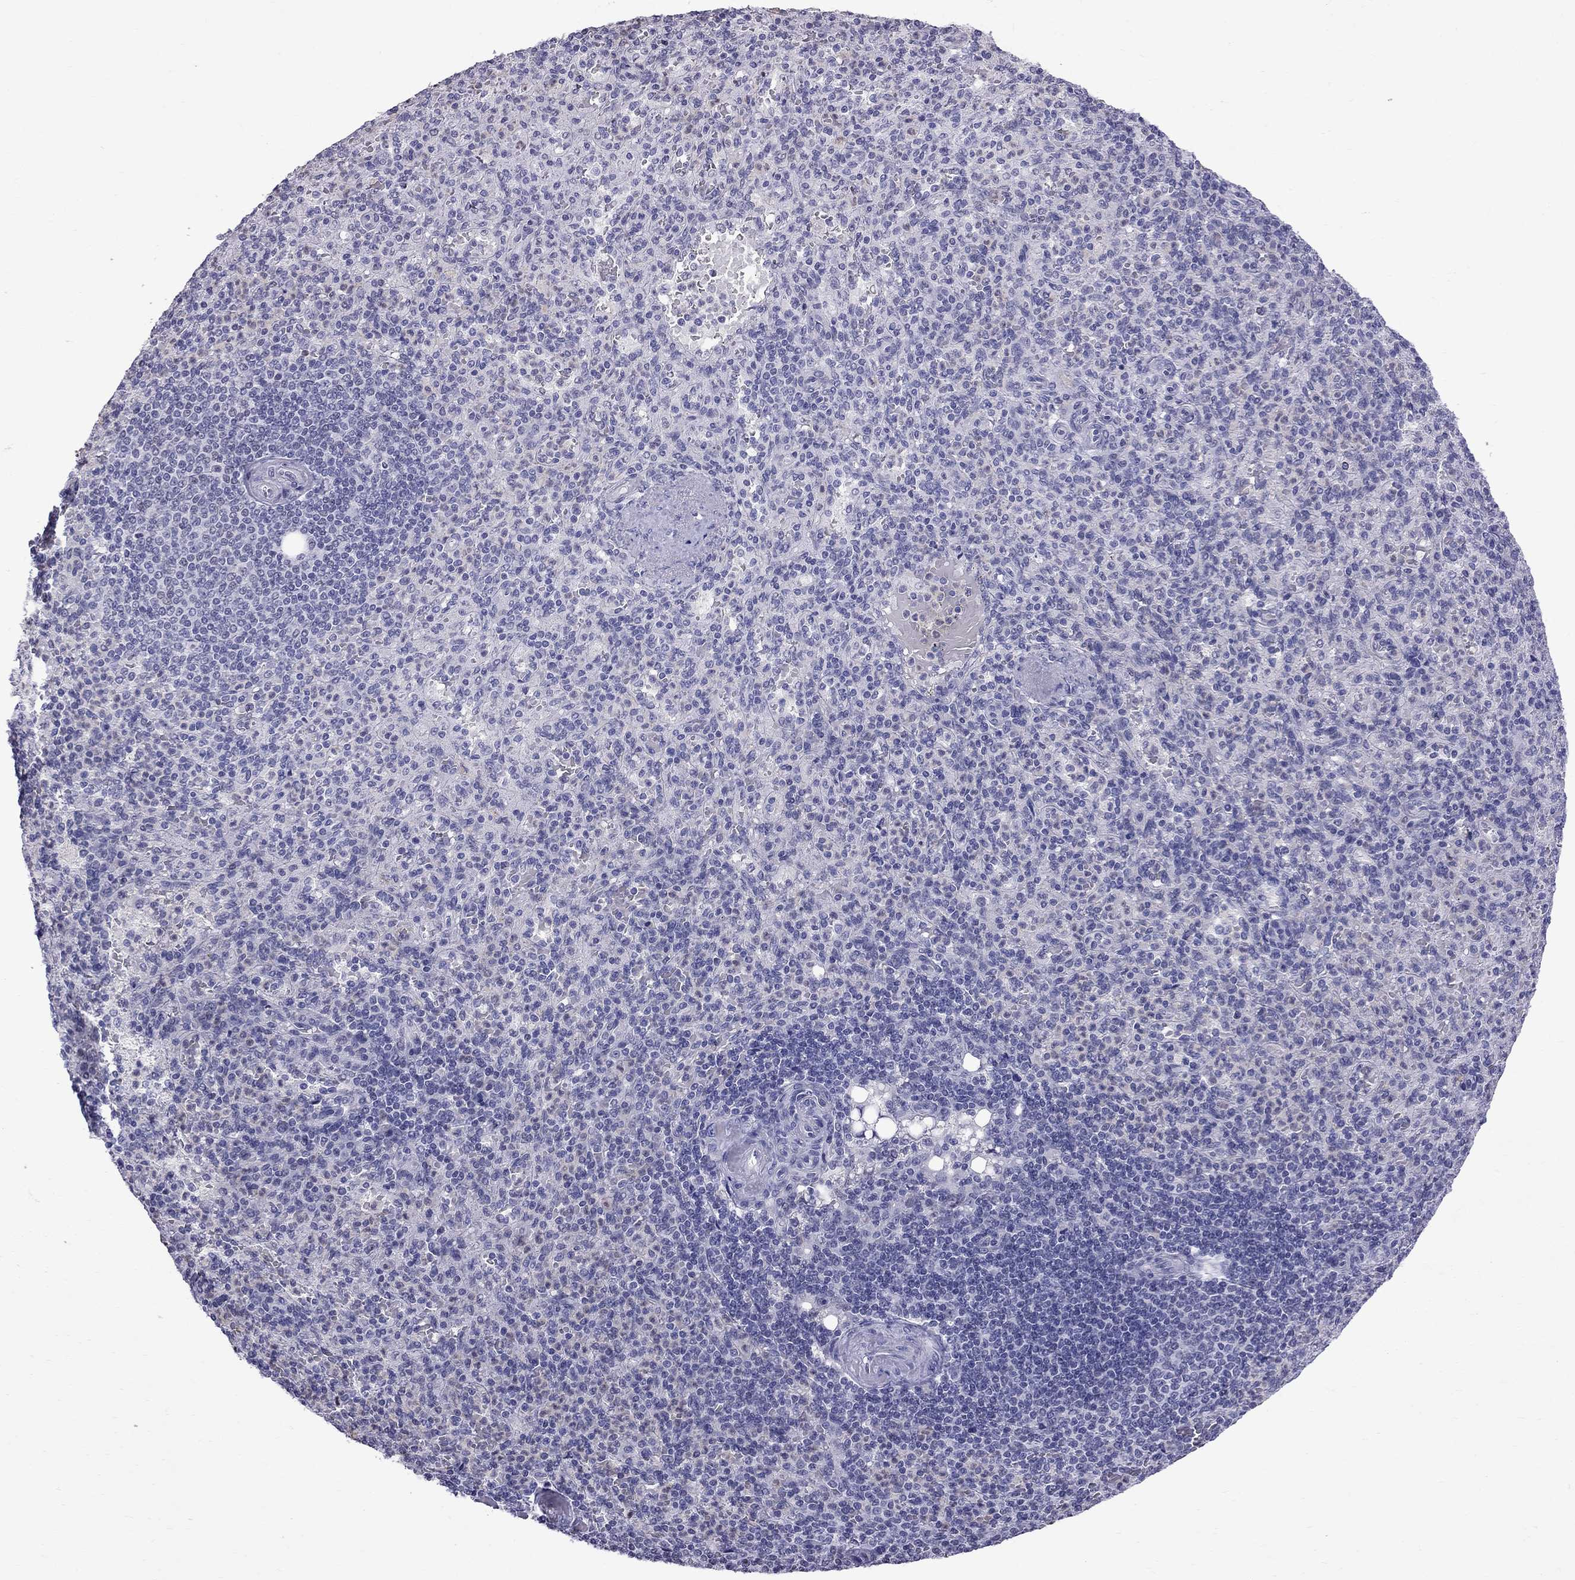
{"staining": {"intensity": "negative", "quantity": "none", "location": "none"}, "tissue": "spleen", "cell_type": "Cells in red pulp", "image_type": "normal", "snomed": [{"axis": "morphology", "description": "Normal tissue, NOS"}, {"axis": "topography", "description": "Spleen"}], "caption": "High power microscopy histopathology image of an immunohistochemistry histopathology image of normal spleen, revealing no significant staining in cells in red pulp.", "gene": "MUC15", "patient": {"sex": "female", "age": 74}}